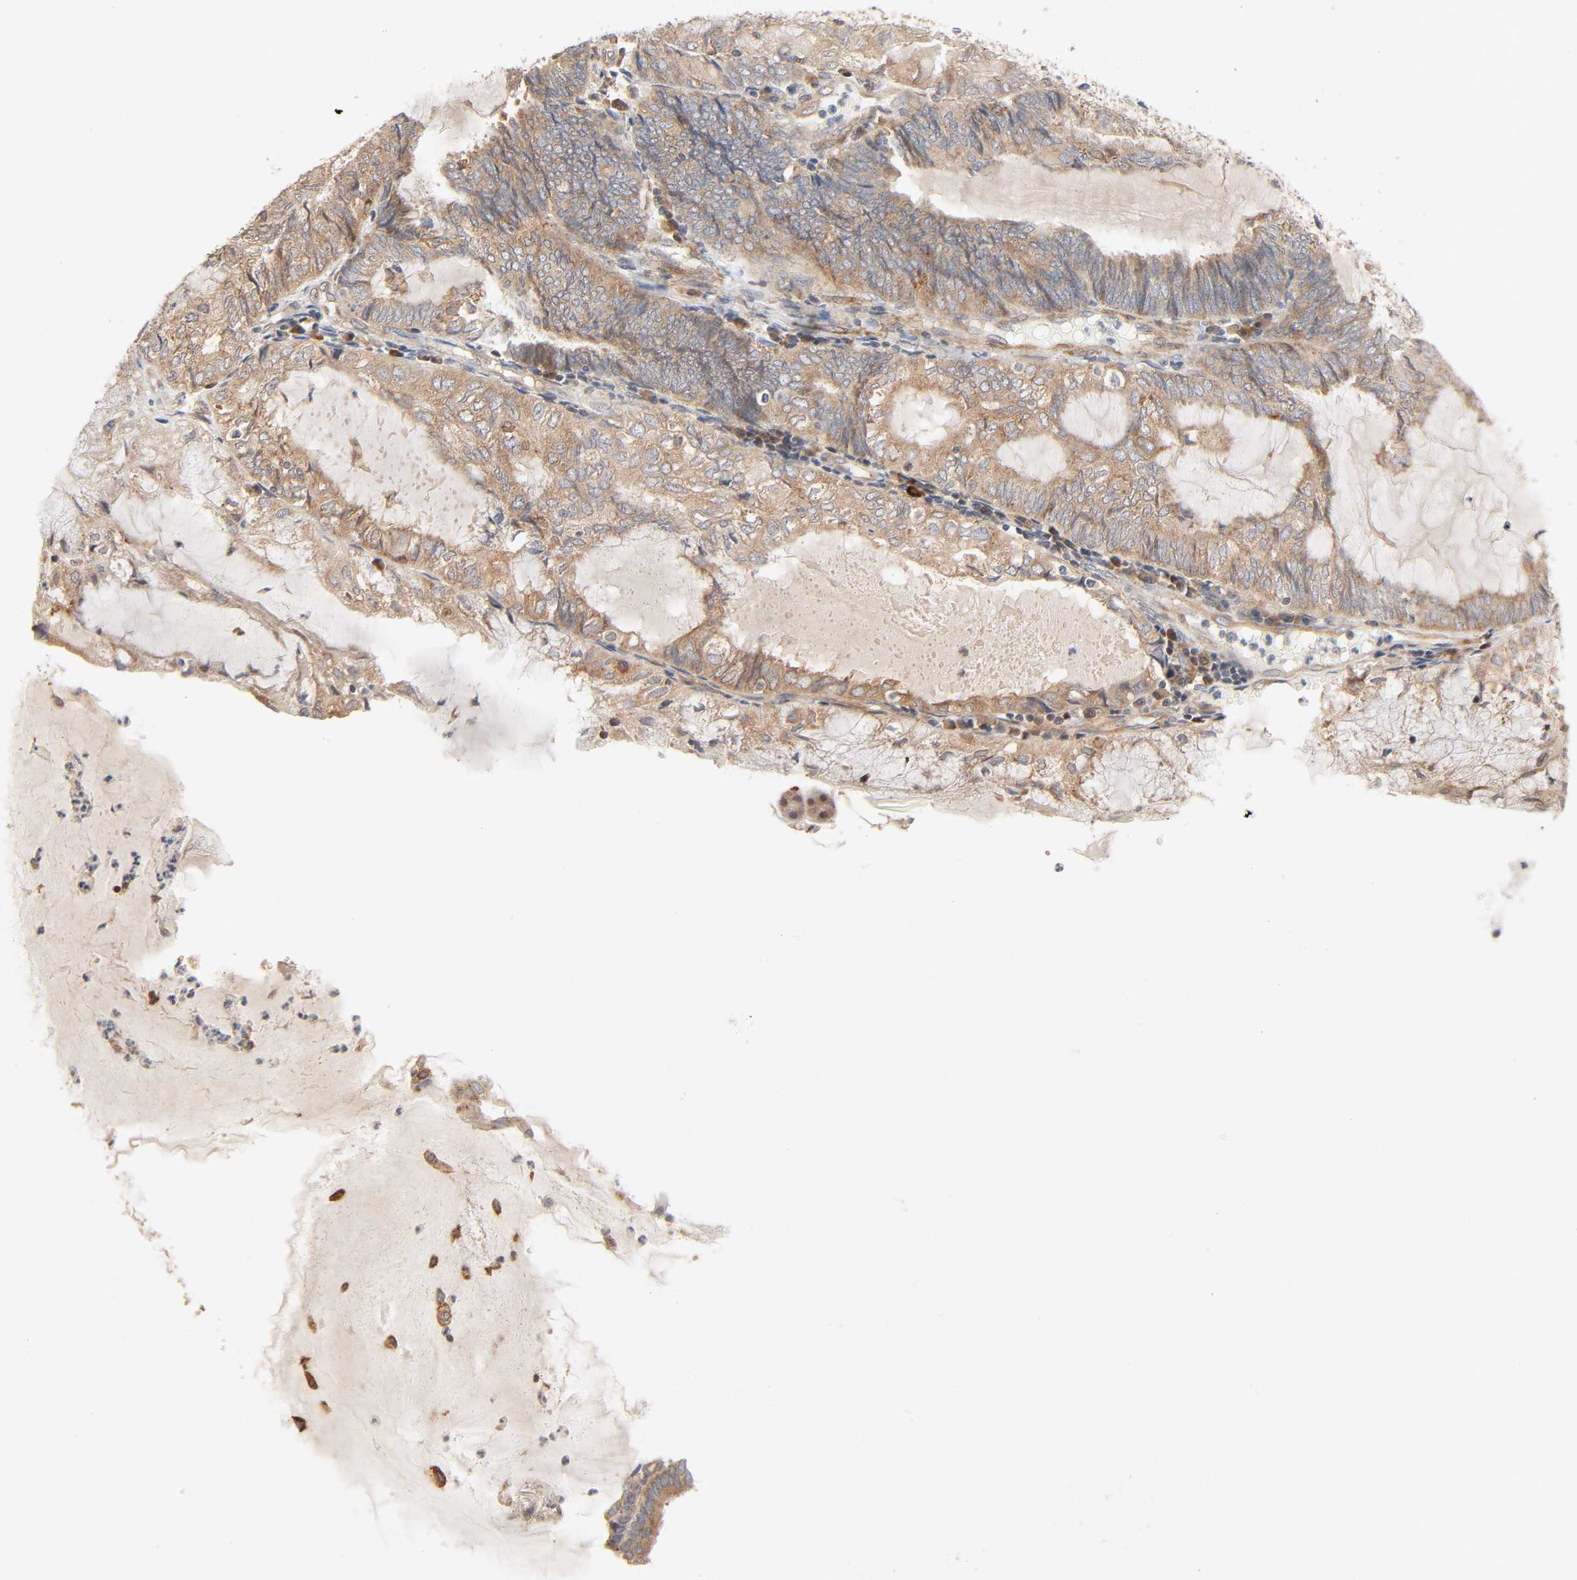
{"staining": {"intensity": "moderate", "quantity": ">75%", "location": "cytoplasmic/membranous"}, "tissue": "endometrial cancer", "cell_type": "Tumor cells", "image_type": "cancer", "snomed": [{"axis": "morphology", "description": "Adenocarcinoma, NOS"}, {"axis": "topography", "description": "Endometrium"}], "caption": "Immunohistochemistry staining of endometrial adenocarcinoma, which demonstrates medium levels of moderate cytoplasmic/membranous positivity in about >75% of tumor cells indicating moderate cytoplasmic/membranous protein expression. The staining was performed using DAB (3,3'-diaminobenzidine) (brown) for protein detection and nuclei were counterstained in hematoxylin (blue).", "gene": "NEMF", "patient": {"sex": "female", "age": 81}}